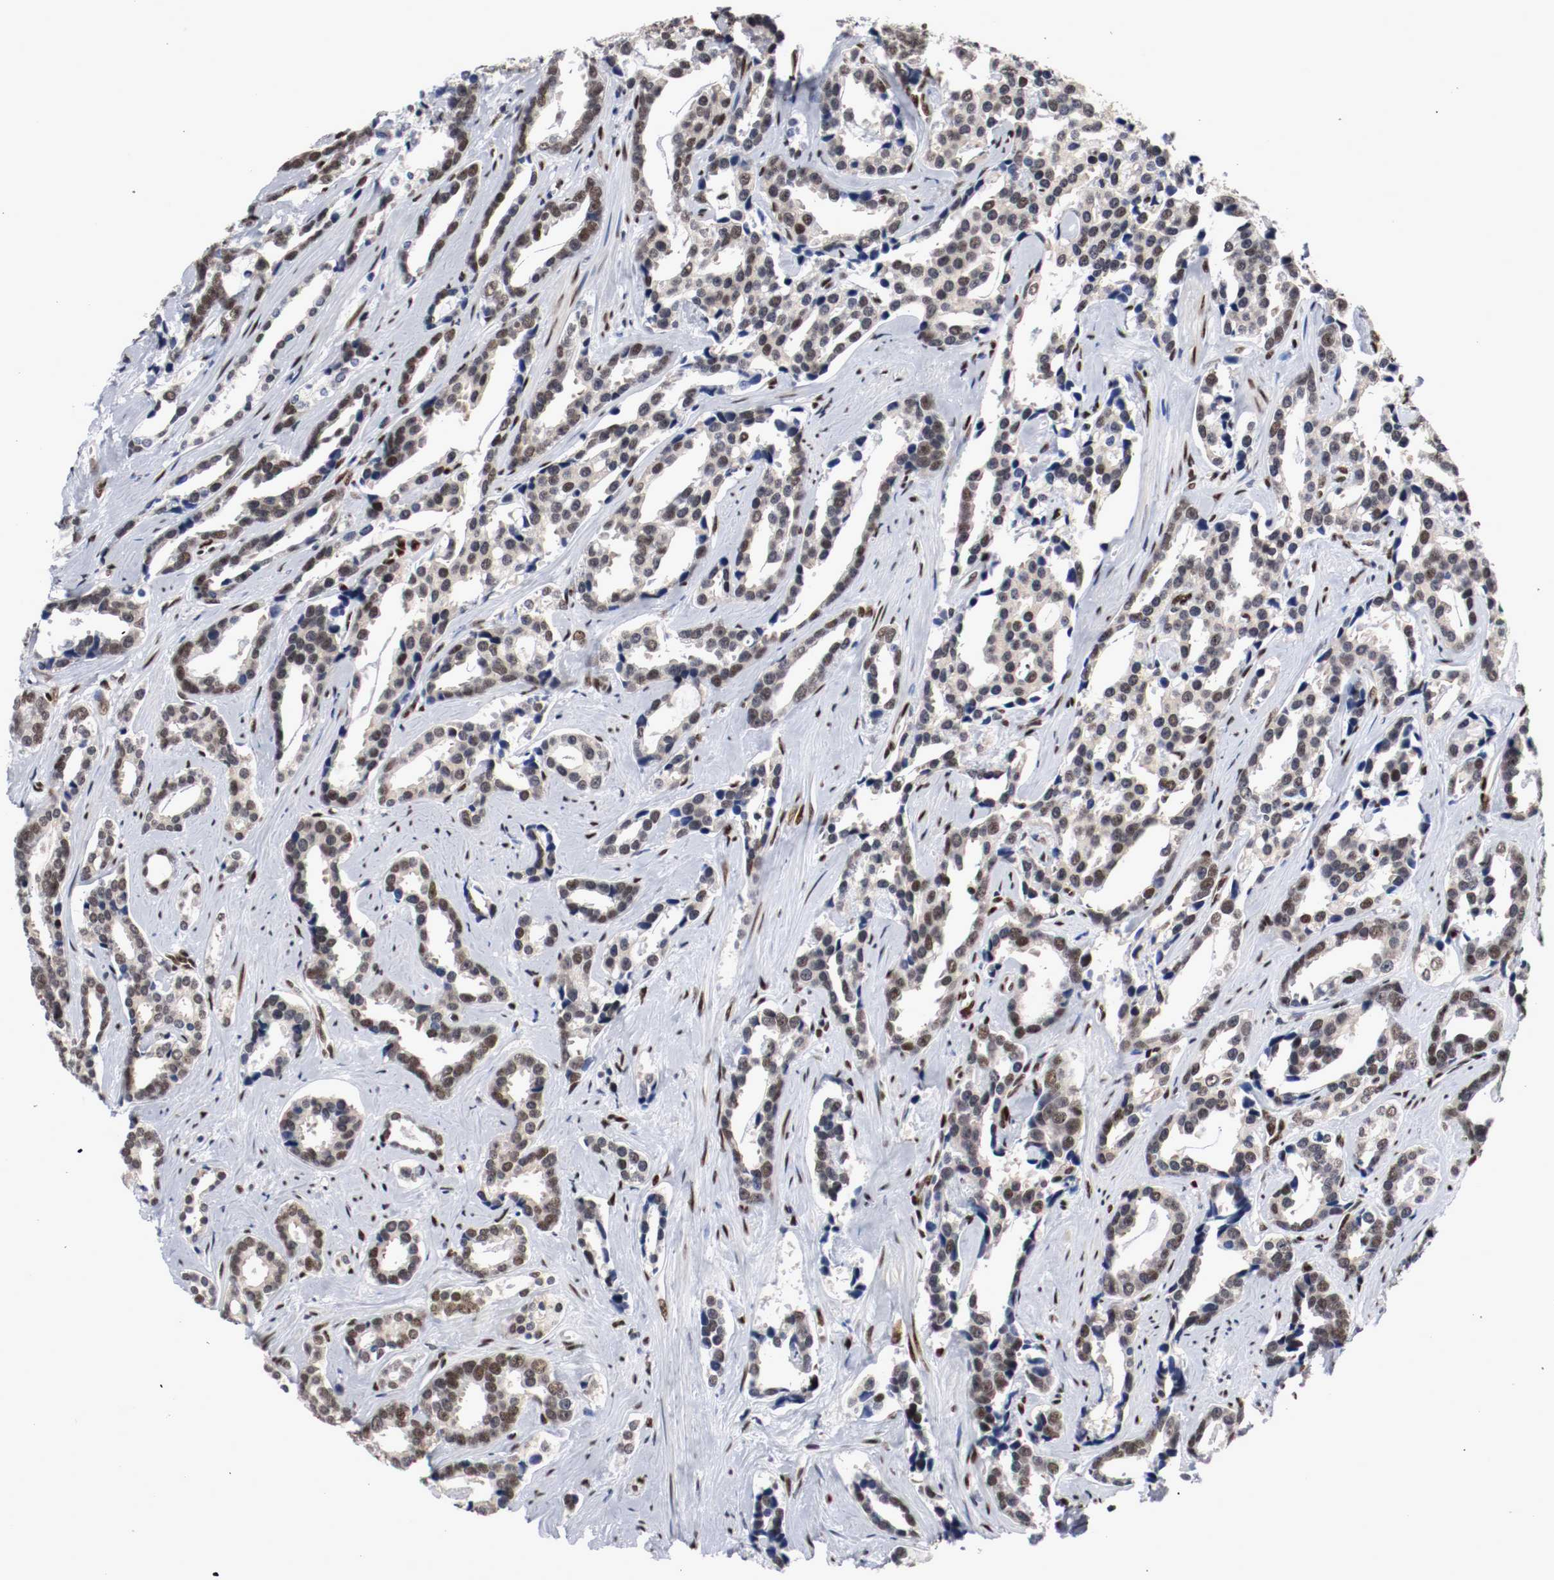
{"staining": {"intensity": "weak", "quantity": "25%-75%", "location": "nuclear"}, "tissue": "prostate cancer", "cell_type": "Tumor cells", "image_type": "cancer", "snomed": [{"axis": "morphology", "description": "Adenocarcinoma, High grade"}, {"axis": "topography", "description": "Prostate"}], "caption": "The histopathology image exhibits staining of prostate cancer, revealing weak nuclear protein staining (brown color) within tumor cells.", "gene": "MEF2D", "patient": {"sex": "male", "age": 67}}